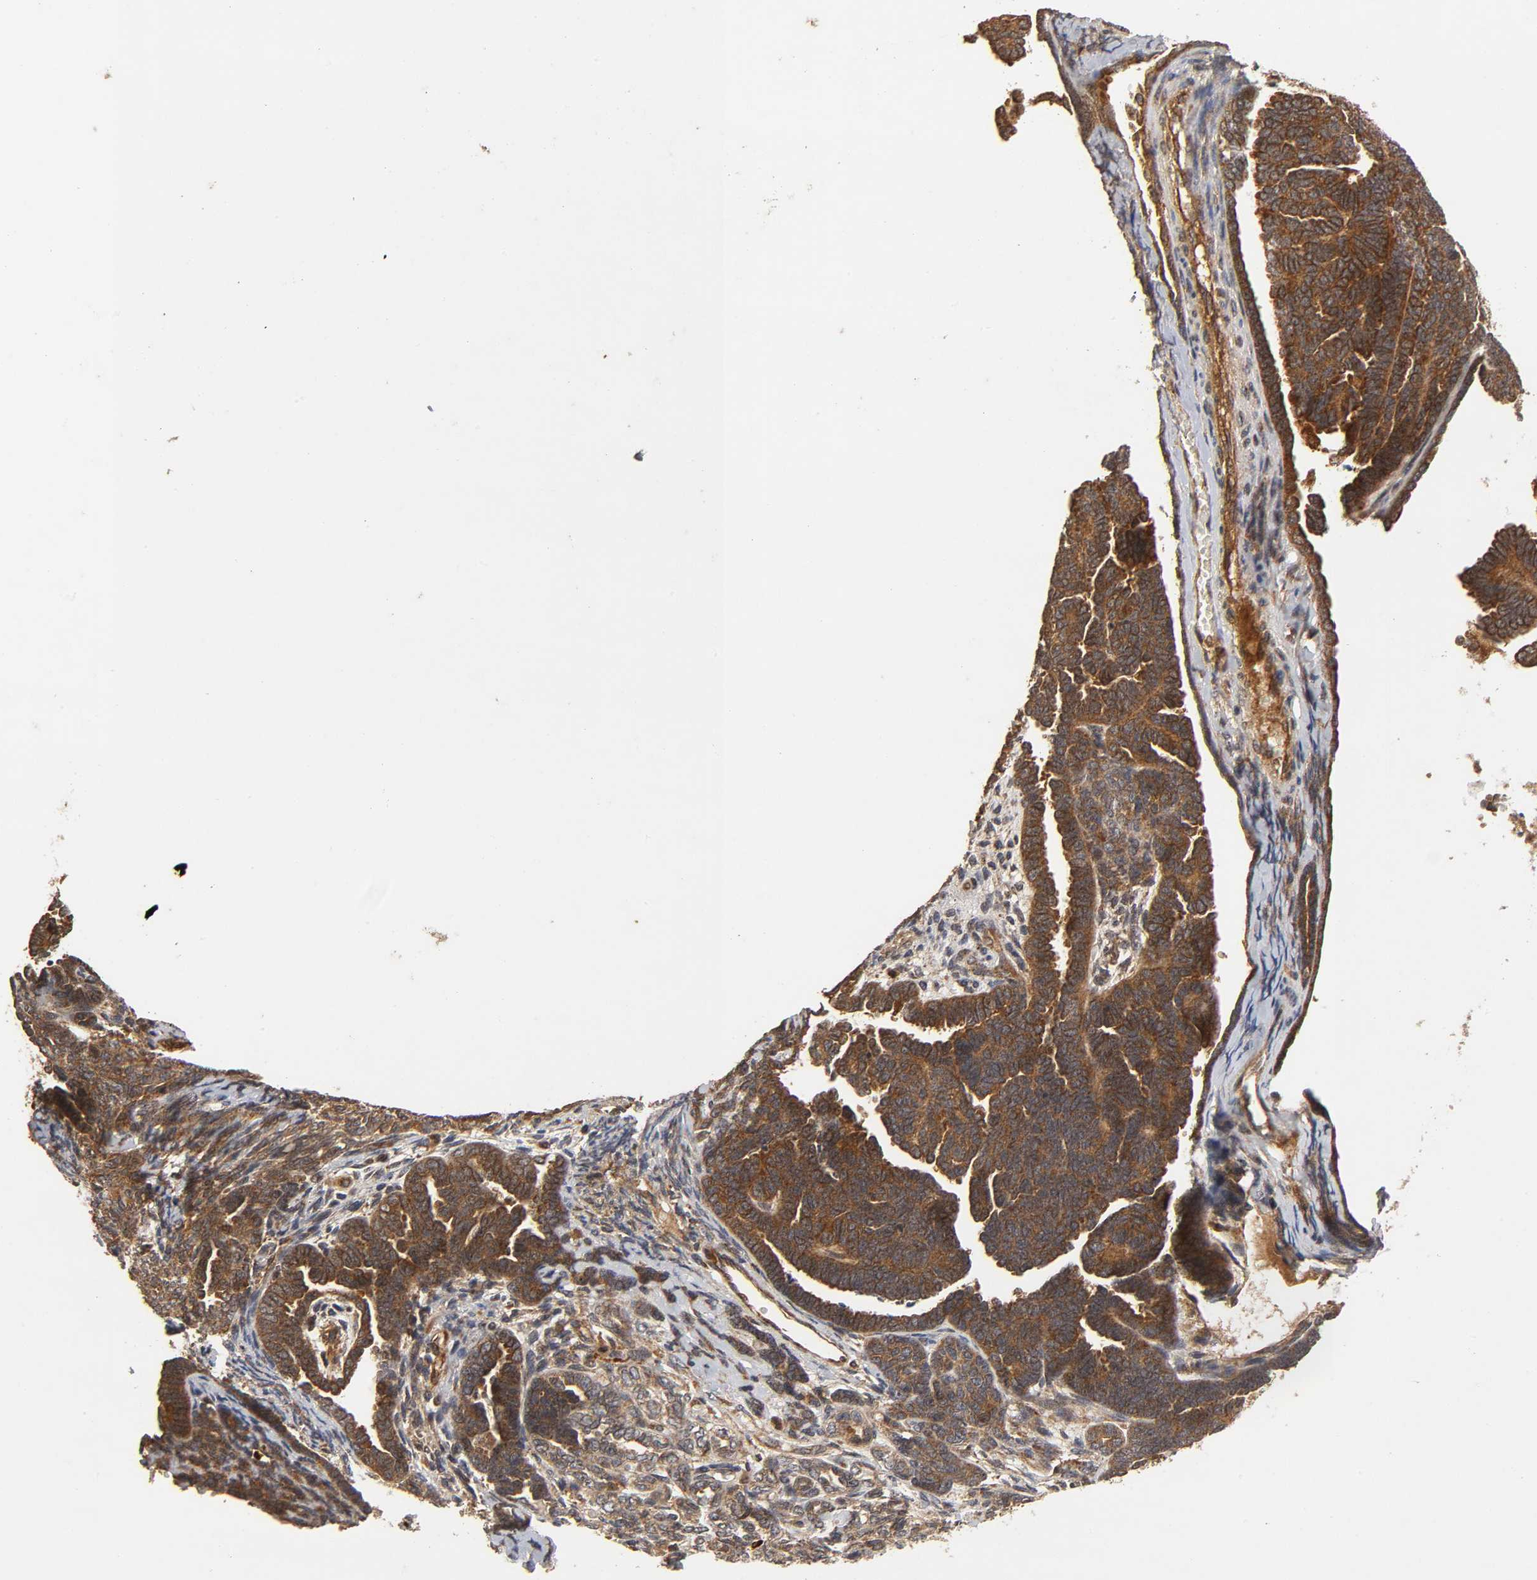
{"staining": {"intensity": "moderate", "quantity": ">75%", "location": "cytoplasmic/membranous"}, "tissue": "endometrial cancer", "cell_type": "Tumor cells", "image_type": "cancer", "snomed": [{"axis": "morphology", "description": "Neoplasm, malignant, NOS"}, {"axis": "topography", "description": "Endometrium"}], "caption": "DAB immunohistochemical staining of human endometrial cancer demonstrates moderate cytoplasmic/membranous protein staining in about >75% of tumor cells.", "gene": "IKBKB", "patient": {"sex": "female", "age": 74}}